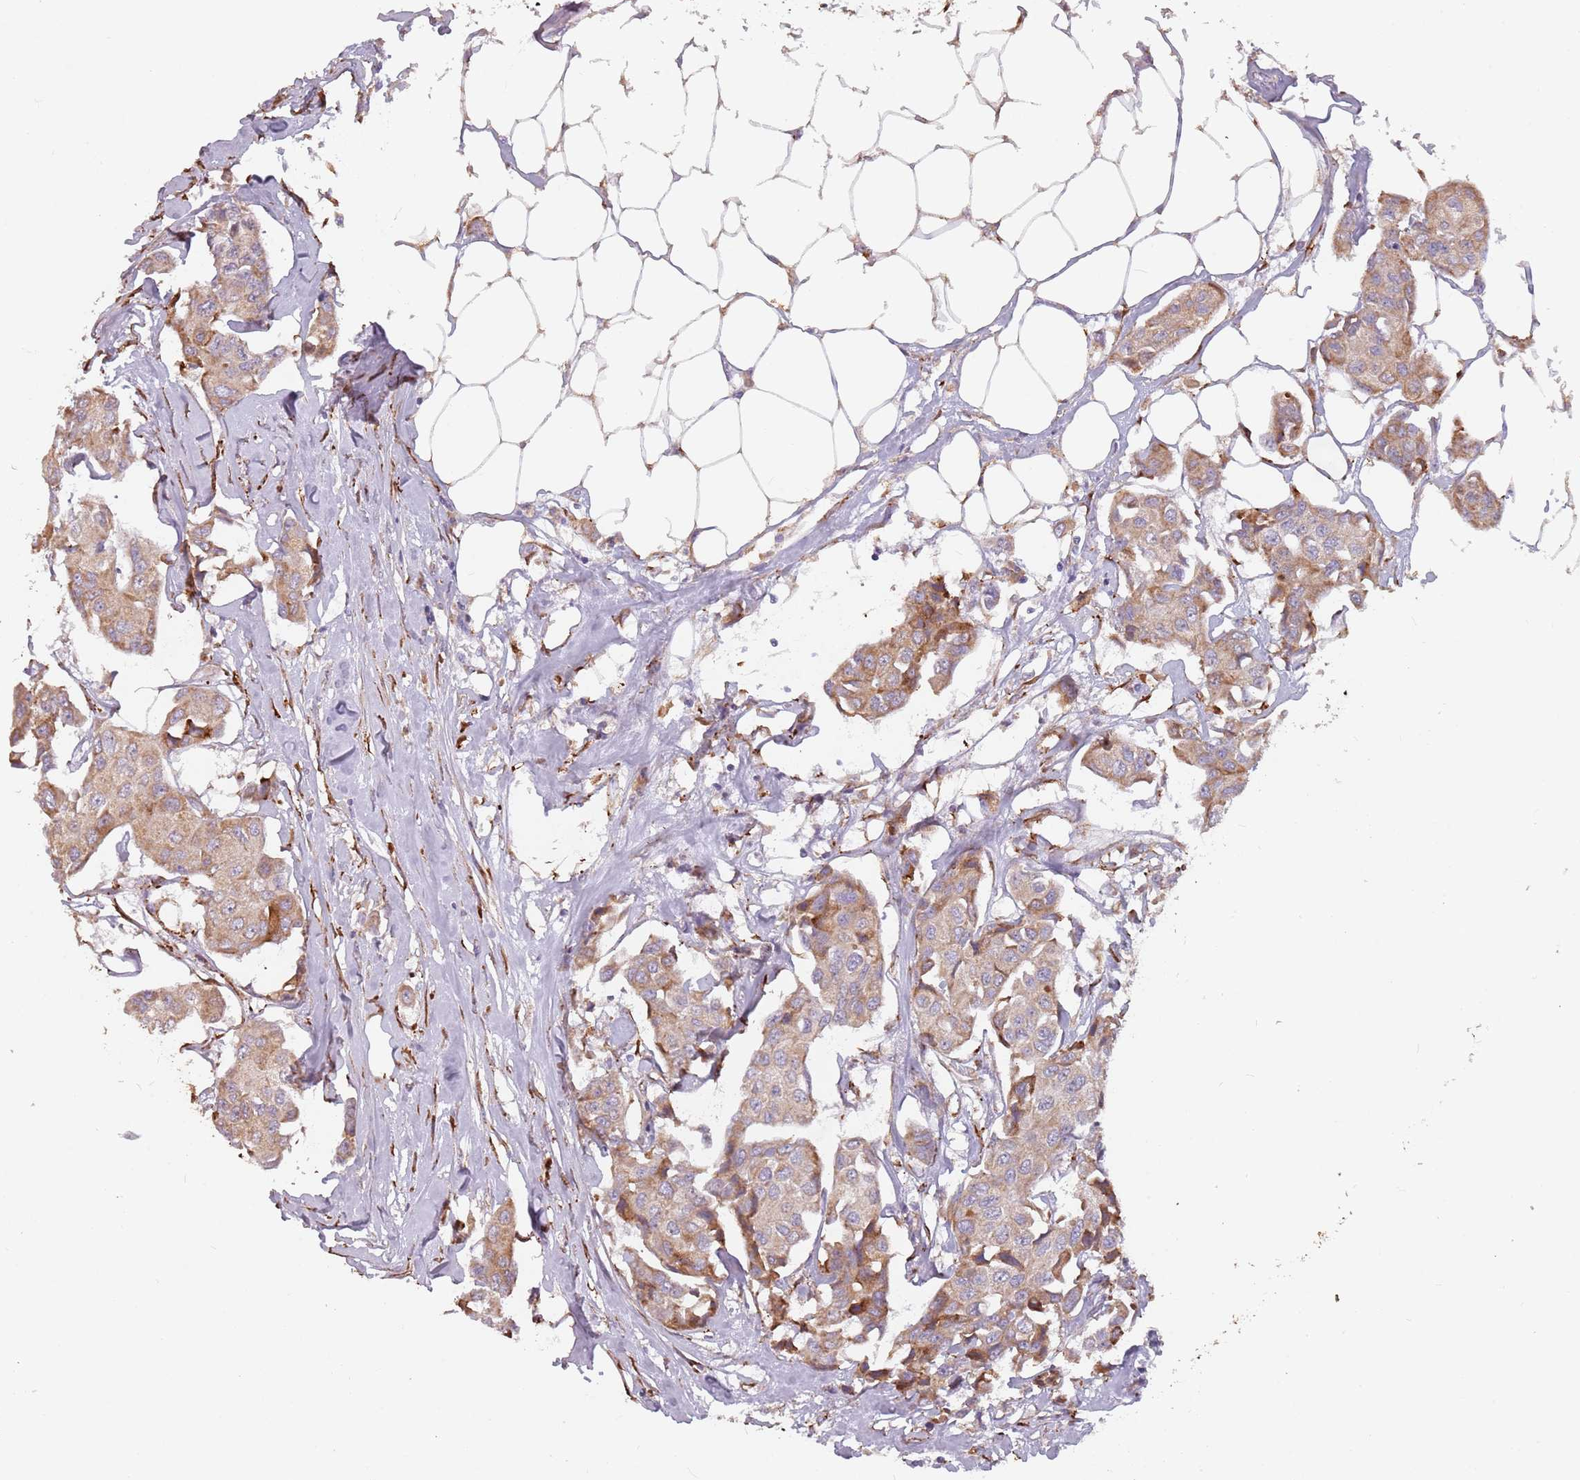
{"staining": {"intensity": "moderate", "quantity": ">75%", "location": "cytoplasmic/membranous"}, "tissue": "breast cancer", "cell_type": "Tumor cells", "image_type": "cancer", "snomed": [{"axis": "morphology", "description": "Duct carcinoma"}, {"axis": "topography", "description": "Breast"}, {"axis": "topography", "description": "Lymph node"}], "caption": "Immunohistochemical staining of breast infiltrating ductal carcinoma displays medium levels of moderate cytoplasmic/membranous protein expression in approximately >75% of tumor cells.", "gene": "RPS9", "patient": {"sex": "female", "age": 80}}